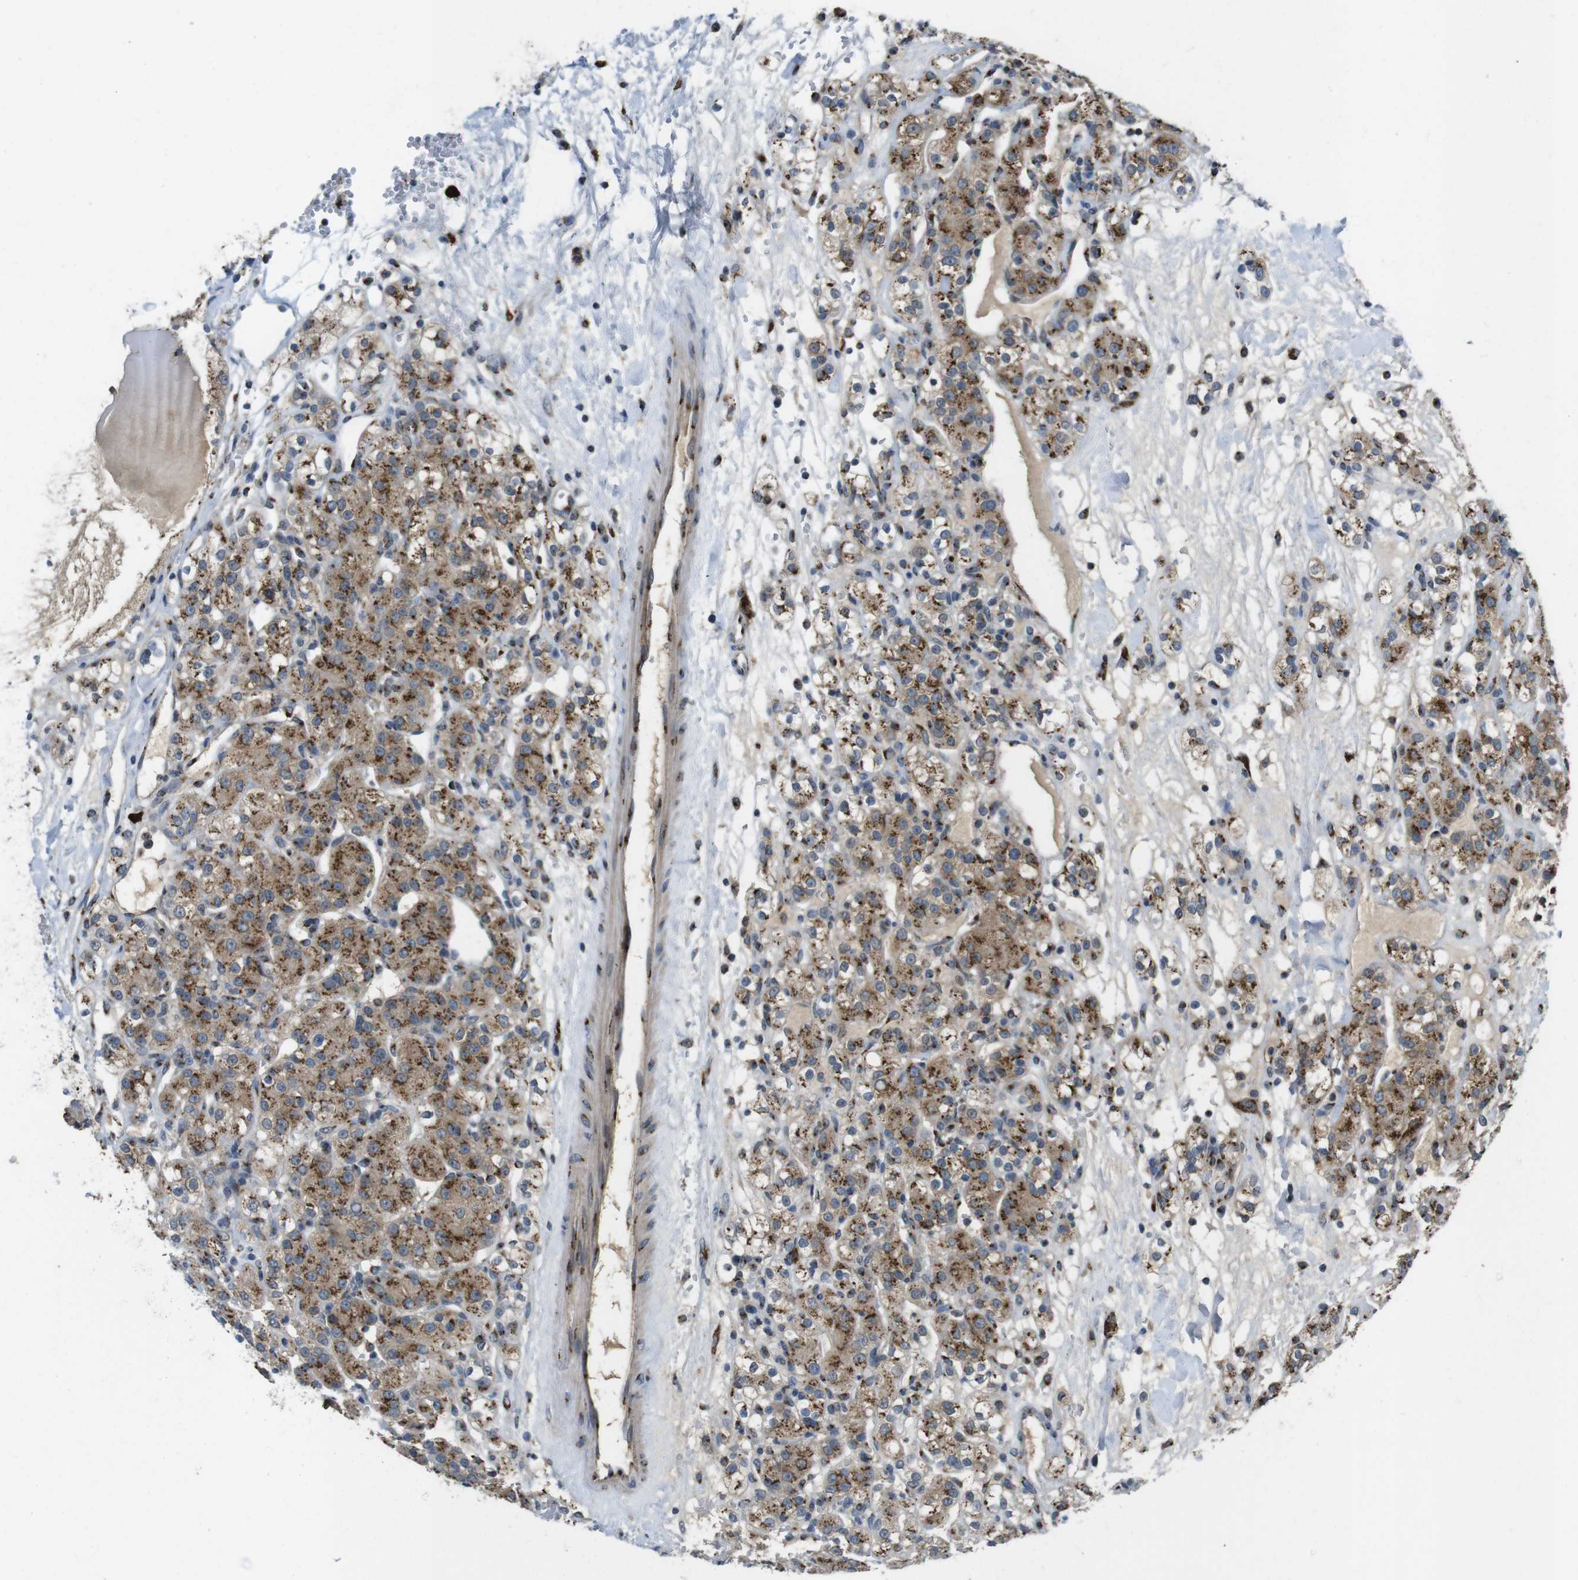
{"staining": {"intensity": "moderate", "quantity": ">75%", "location": "cytoplasmic/membranous"}, "tissue": "renal cancer", "cell_type": "Tumor cells", "image_type": "cancer", "snomed": [{"axis": "morphology", "description": "Normal tissue, NOS"}, {"axis": "morphology", "description": "Adenocarcinoma, NOS"}, {"axis": "topography", "description": "Kidney"}], "caption": "Immunohistochemistry of renal adenocarcinoma shows medium levels of moderate cytoplasmic/membranous staining in approximately >75% of tumor cells.", "gene": "ZFPL1", "patient": {"sex": "male", "age": 61}}